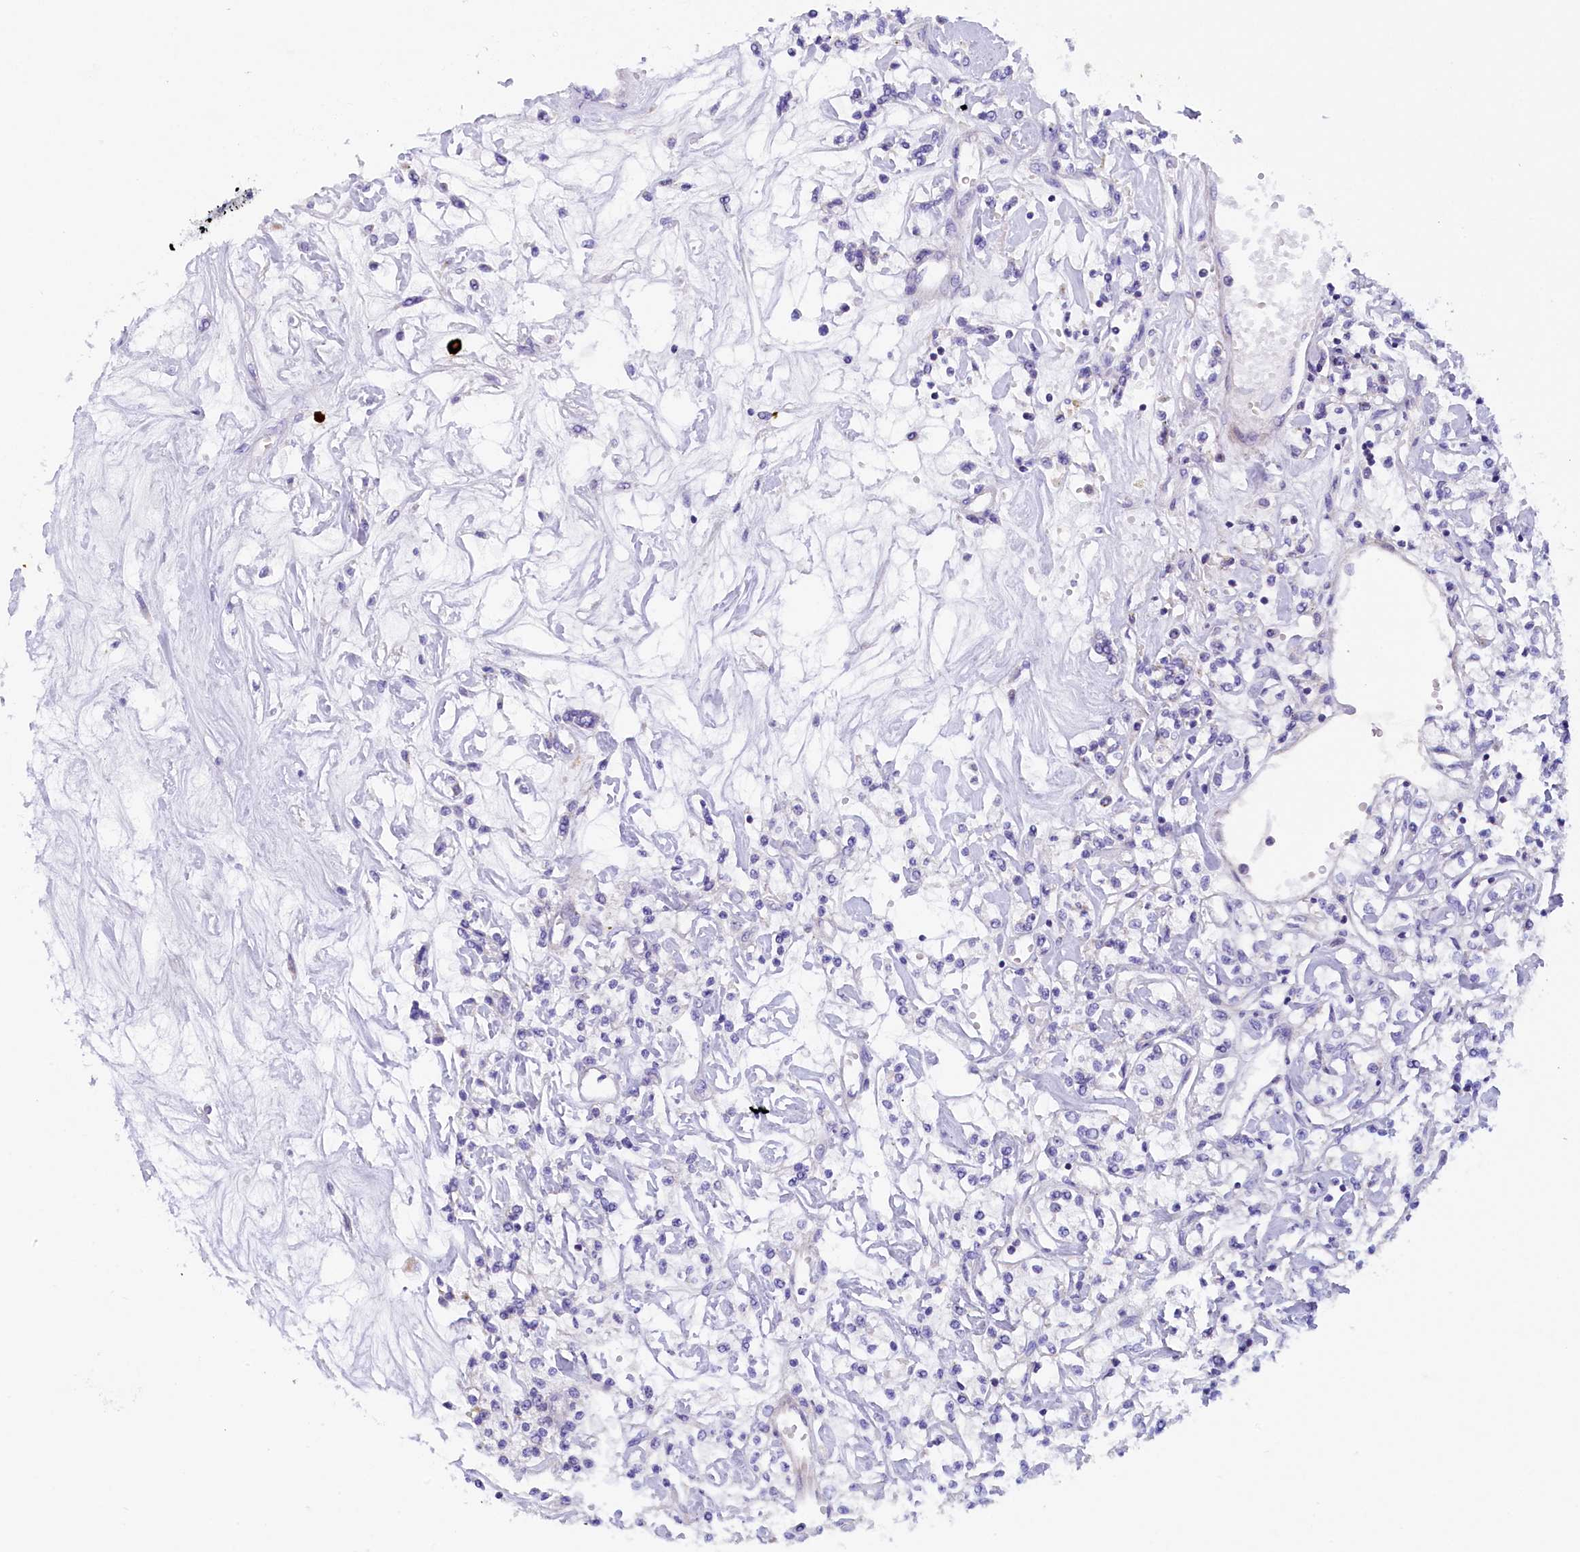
{"staining": {"intensity": "negative", "quantity": "none", "location": "none"}, "tissue": "renal cancer", "cell_type": "Tumor cells", "image_type": "cancer", "snomed": [{"axis": "morphology", "description": "Adenocarcinoma, NOS"}, {"axis": "topography", "description": "Kidney"}], "caption": "Tumor cells show no significant protein expression in adenocarcinoma (renal).", "gene": "RTTN", "patient": {"sex": "female", "age": 59}}